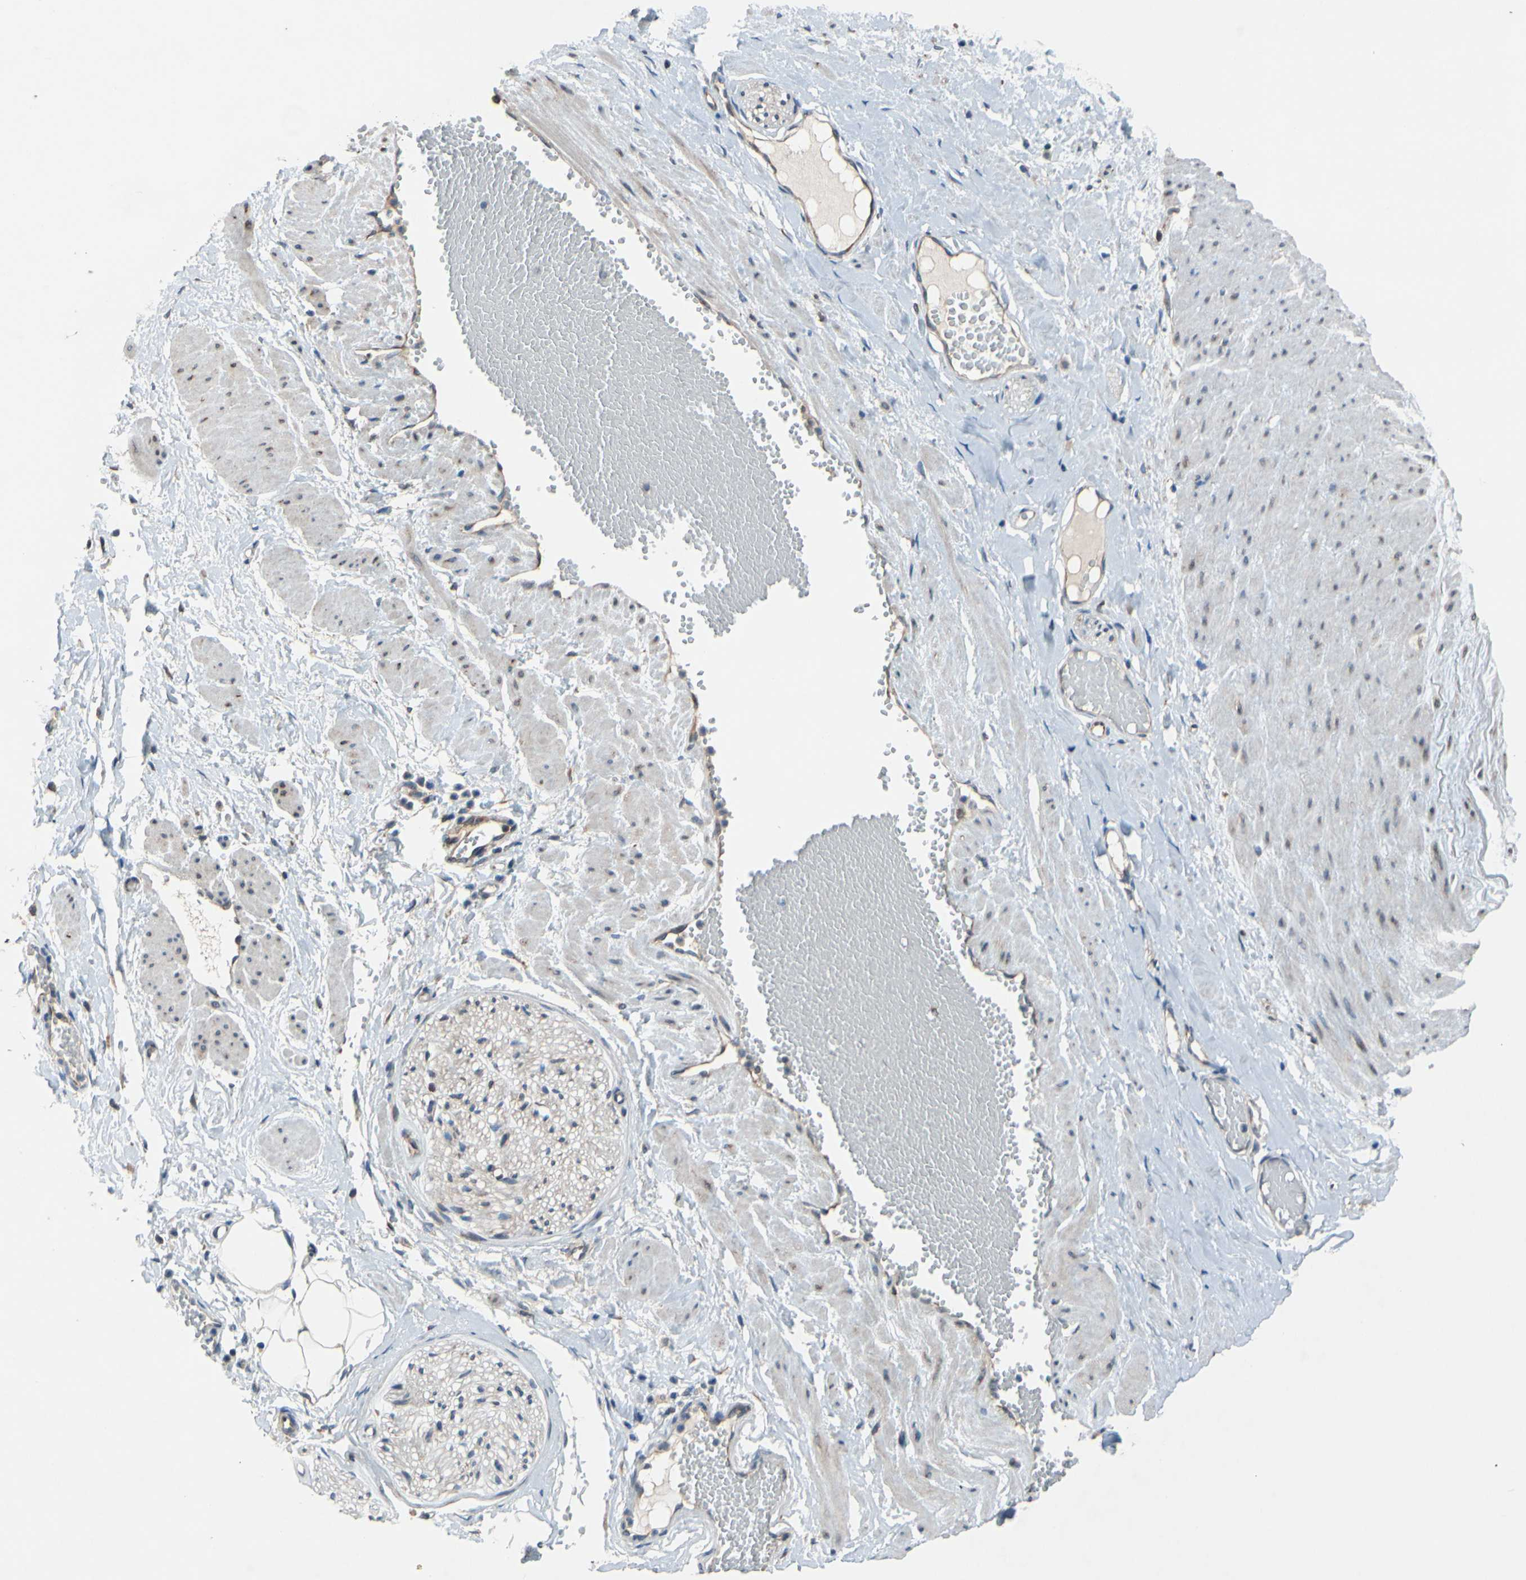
{"staining": {"intensity": "moderate", "quantity": ">75%", "location": "cytoplasmic/membranous"}, "tissue": "adipose tissue", "cell_type": "Adipocytes", "image_type": "normal", "snomed": [{"axis": "morphology", "description": "Normal tissue, NOS"}, {"axis": "topography", "description": "Soft tissue"}, {"axis": "topography", "description": "Vascular tissue"}], "caption": "A brown stain shows moderate cytoplasmic/membranous staining of a protein in adipocytes of benign human adipose tissue.", "gene": "CLCC1", "patient": {"sex": "female", "age": 35}}